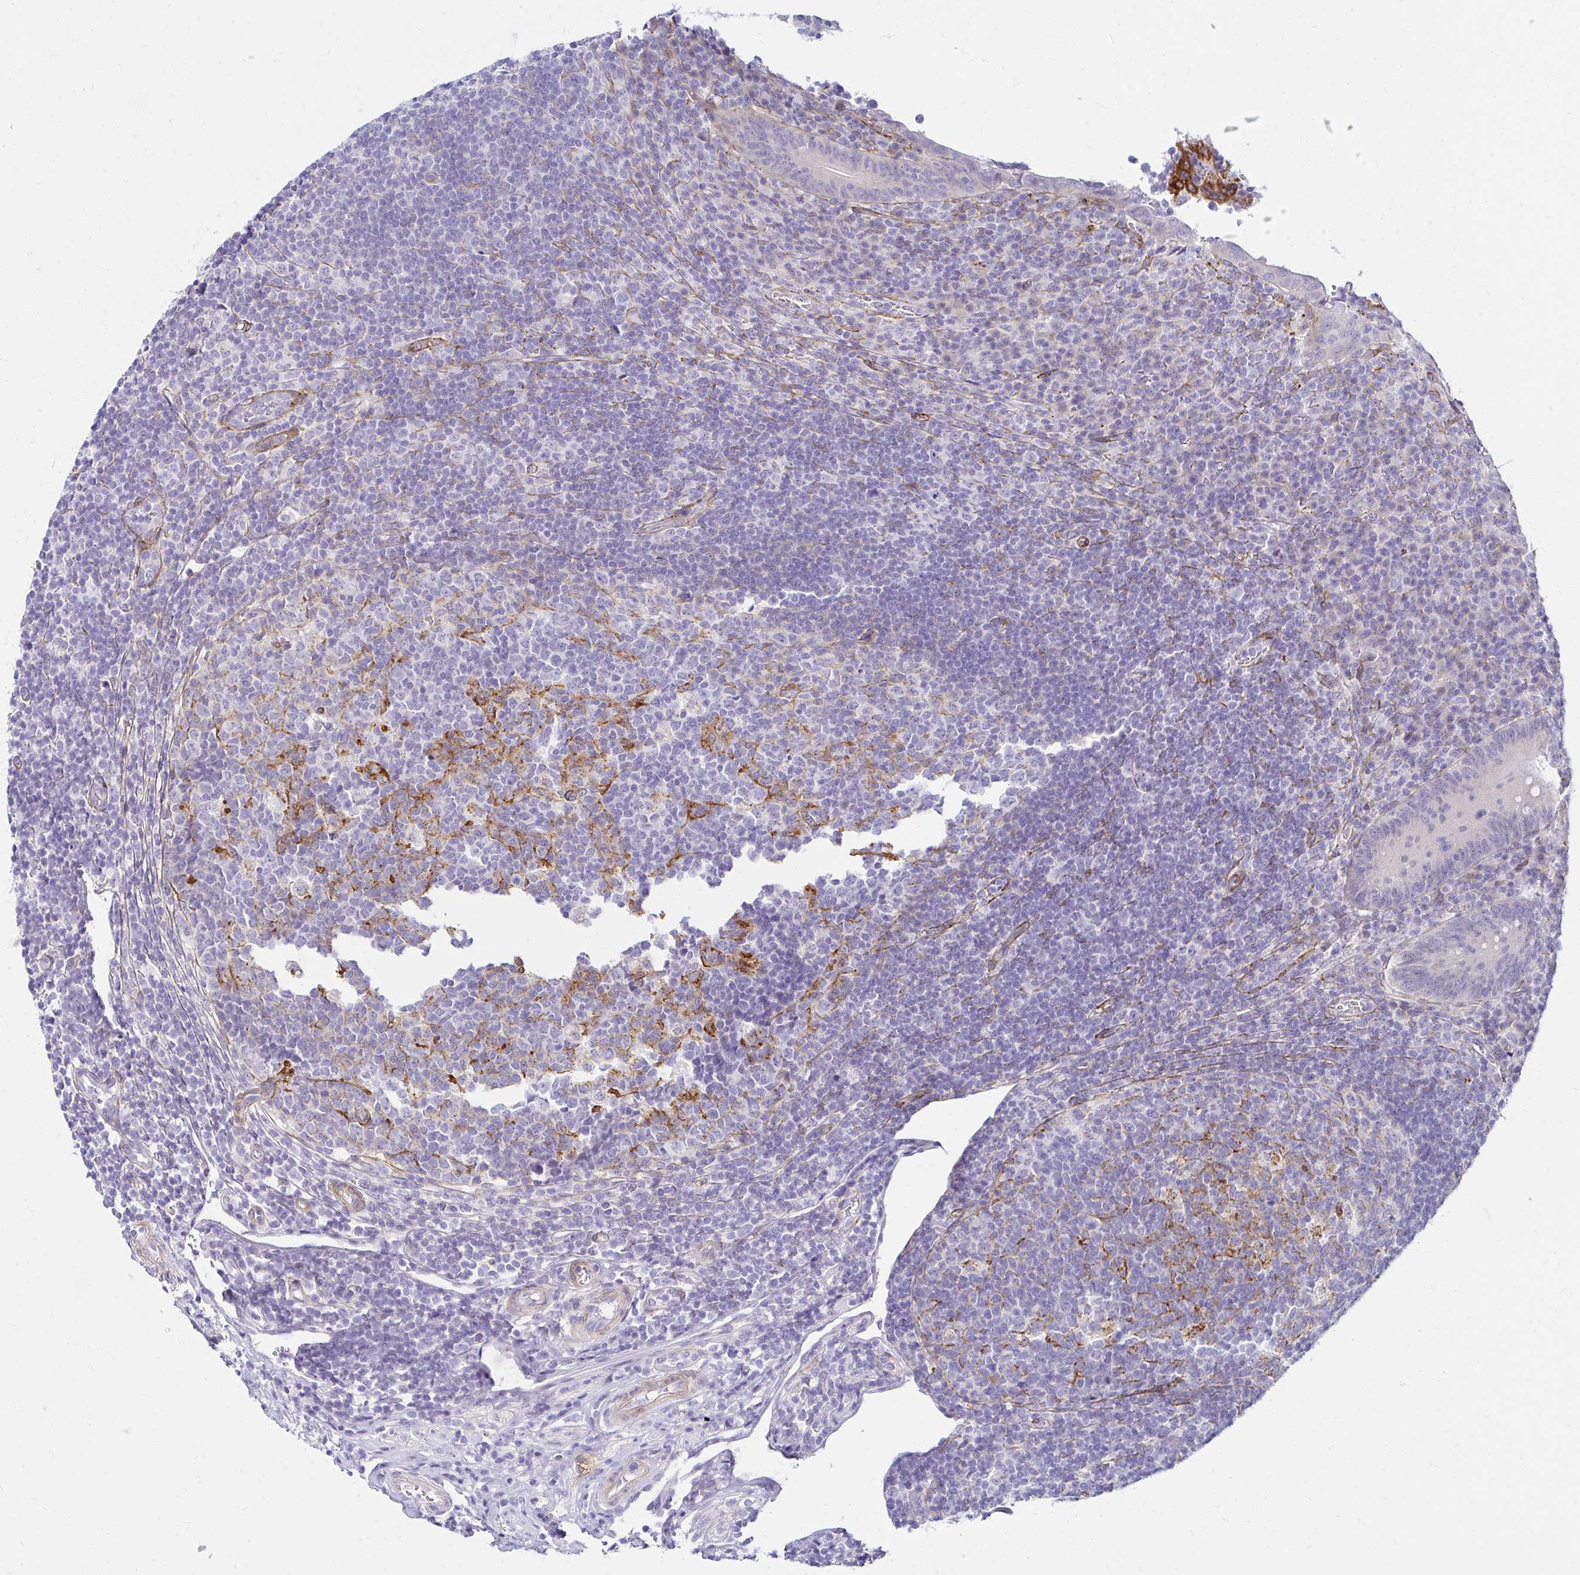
{"staining": {"intensity": "negative", "quantity": "none", "location": "none"}, "tissue": "appendix", "cell_type": "Glandular cells", "image_type": "normal", "snomed": [{"axis": "morphology", "description": "Normal tissue, NOS"}, {"axis": "topography", "description": "Appendix"}], "caption": "IHC photomicrograph of benign appendix stained for a protein (brown), which shows no positivity in glandular cells.", "gene": "ANKRD62", "patient": {"sex": "male", "age": 18}}